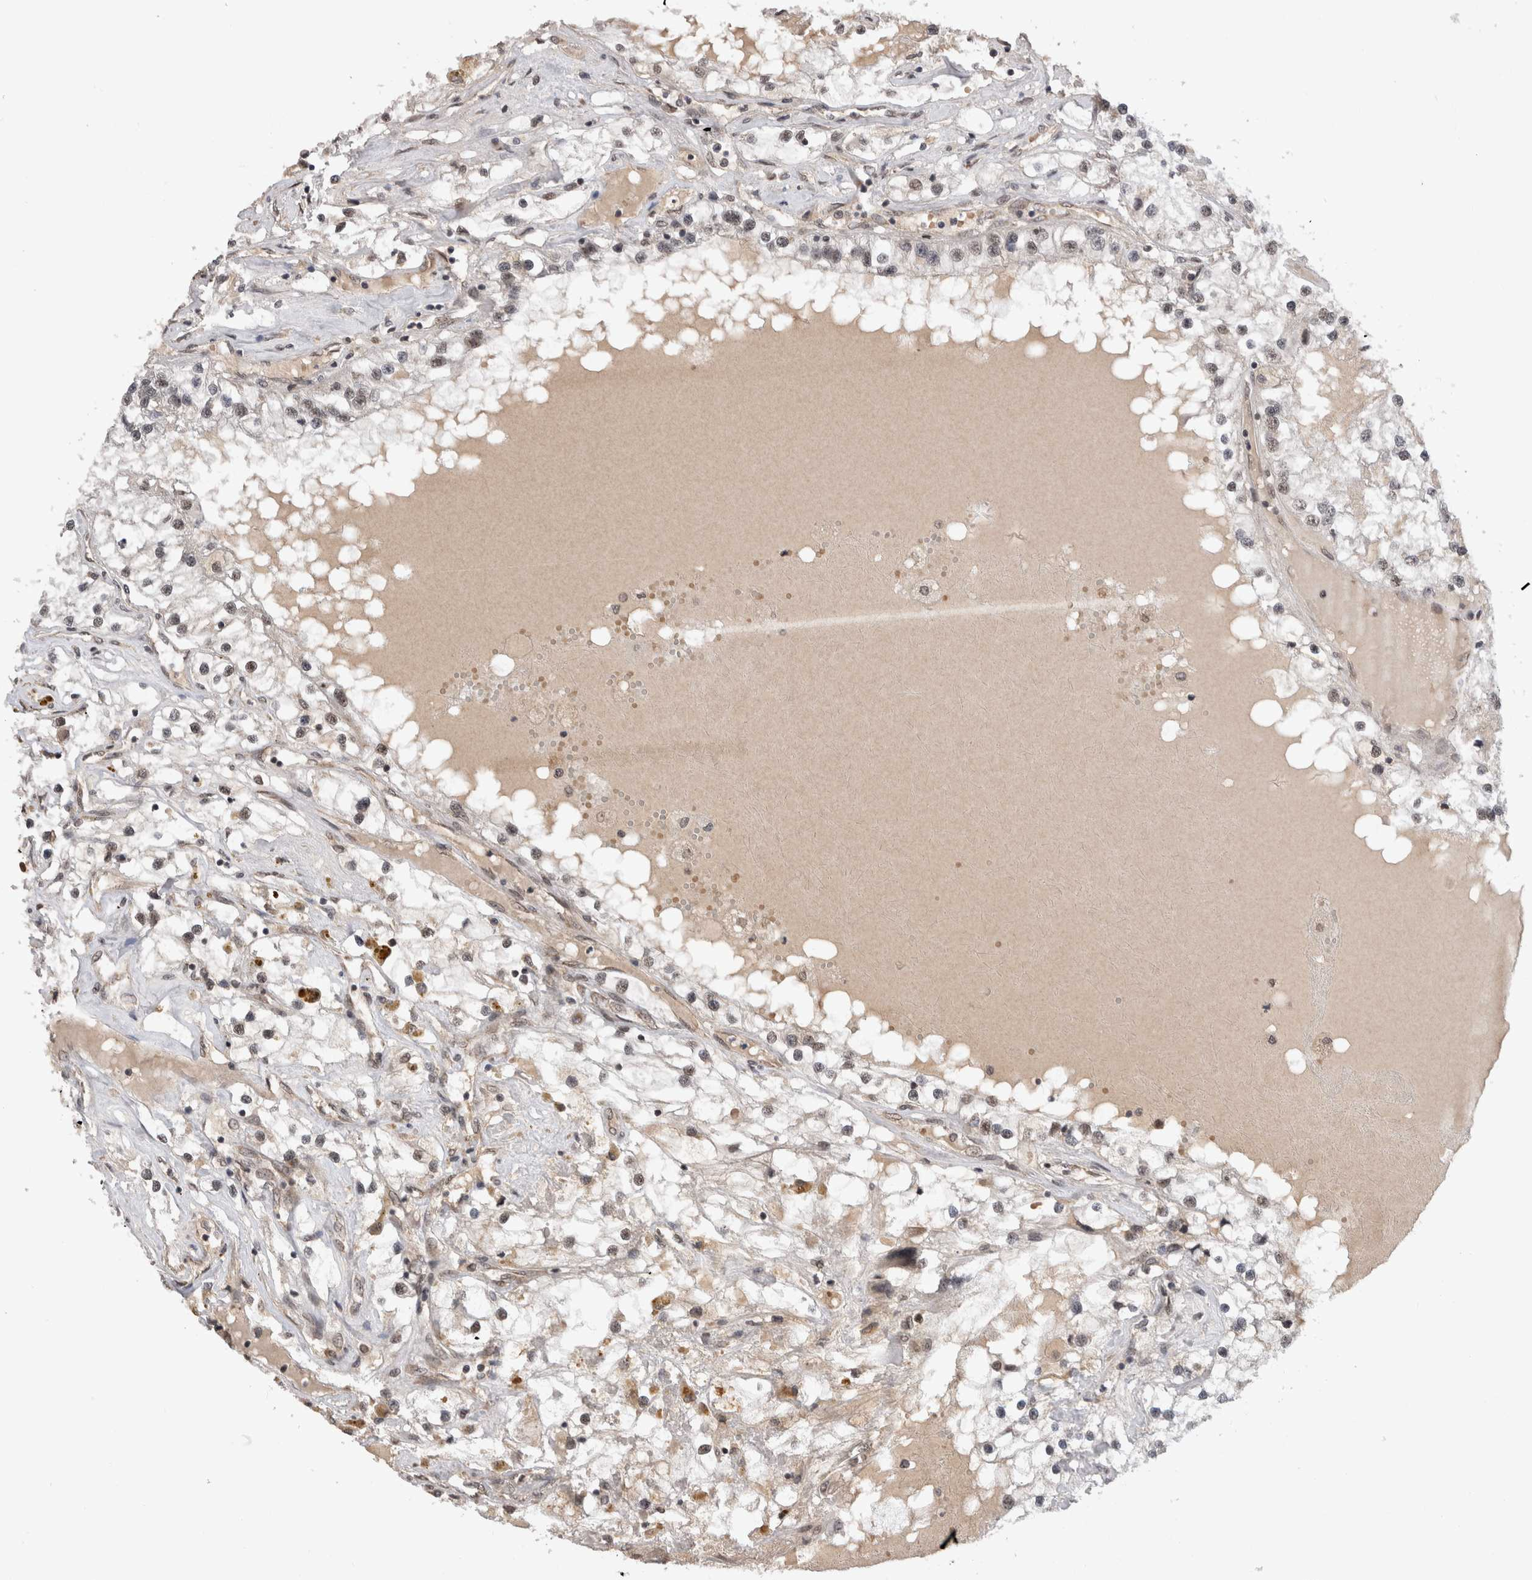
{"staining": {"intensity": "weak", "quantity": ">75%", "location": "nuclear"}, "tissue": "renal cancer", "cell_type": "Tumor cells", "image_type": "cancer", "snomed": [{"axis": "morphology", "description": "Adenocarcinoma, NOS"}, {"axis": "topography", "description": "Kidney"}], "caption": "Renal adenocarcinoma stained with a brown dye exhibits weak nuclear positive positivity in approximately >75% of tumor cells.", "gene": "TMEM65", "patient": {"sex": "male", "age": 68}}